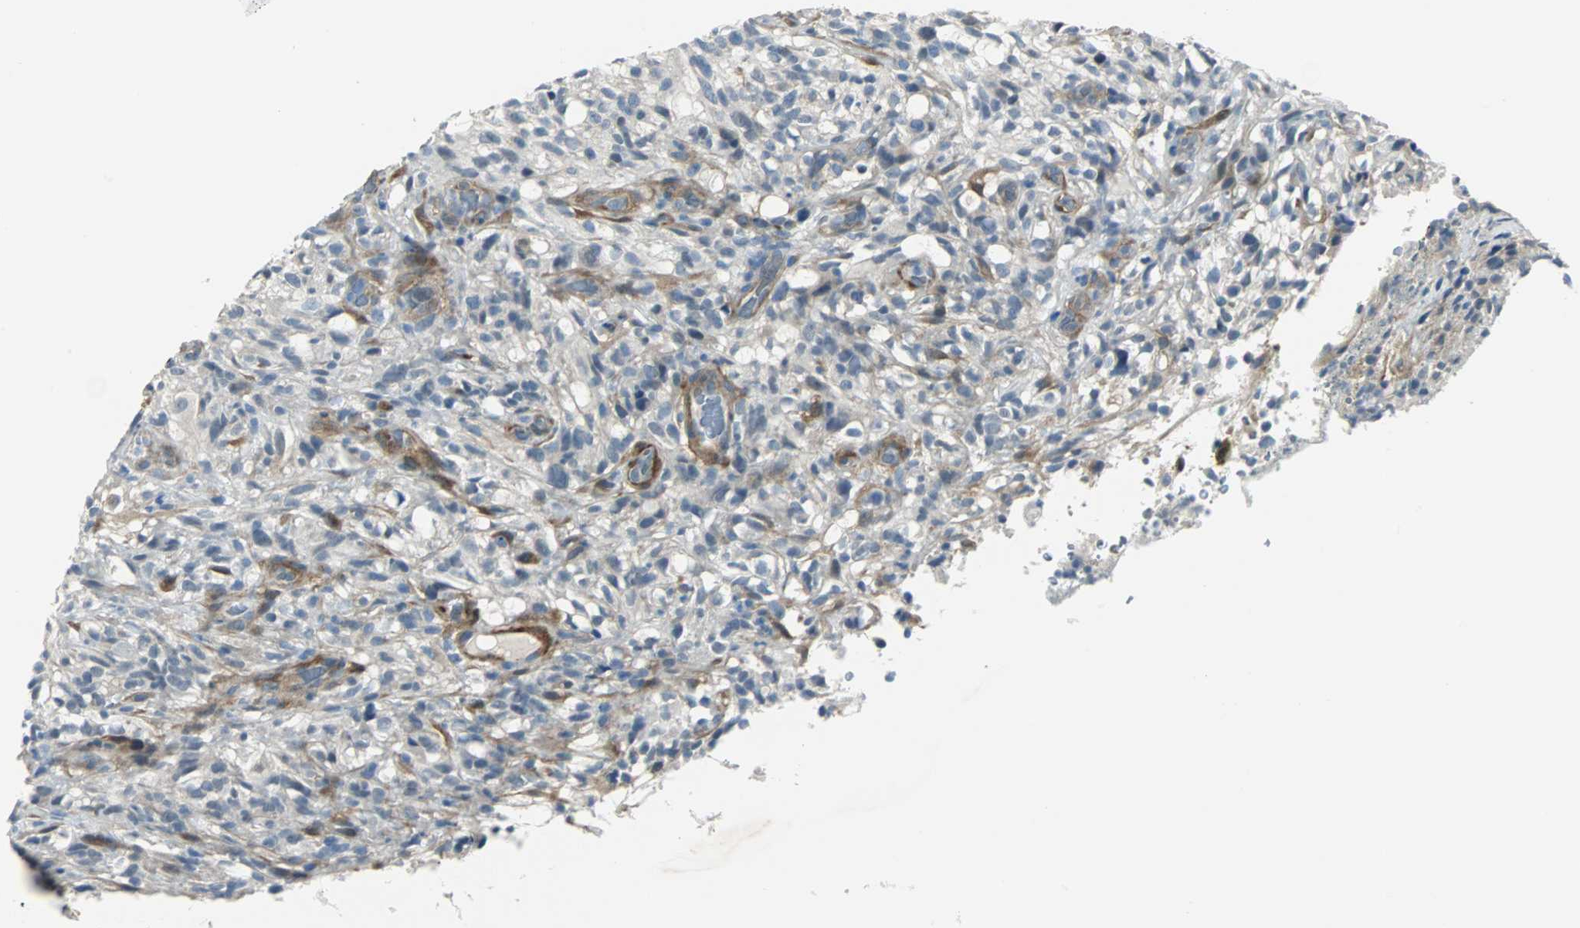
{"staining": {"intensity": "negative", "quantity": "none", "location": "none"}, "tissue": "glioma", "cell_type": "Tumor cells", "image_type": "cancer", "snomed": [{"axis": "morphology", "description": "Normal tissue, NOS"}, {"axis": "morphology", "description": "Glioma, malignant, High grade"}, {"axis": "topography", "description": "Cerebral cortex"}], "caption": "This photomicrograph is of glioma stained with immunohistochemistry (IHC) to label a protein in brown with the nuclei are counter-stained blue. There is no expression in tumor cells.", "gene": "FHL2", "patient": {"sex": "male", "age": 75}}